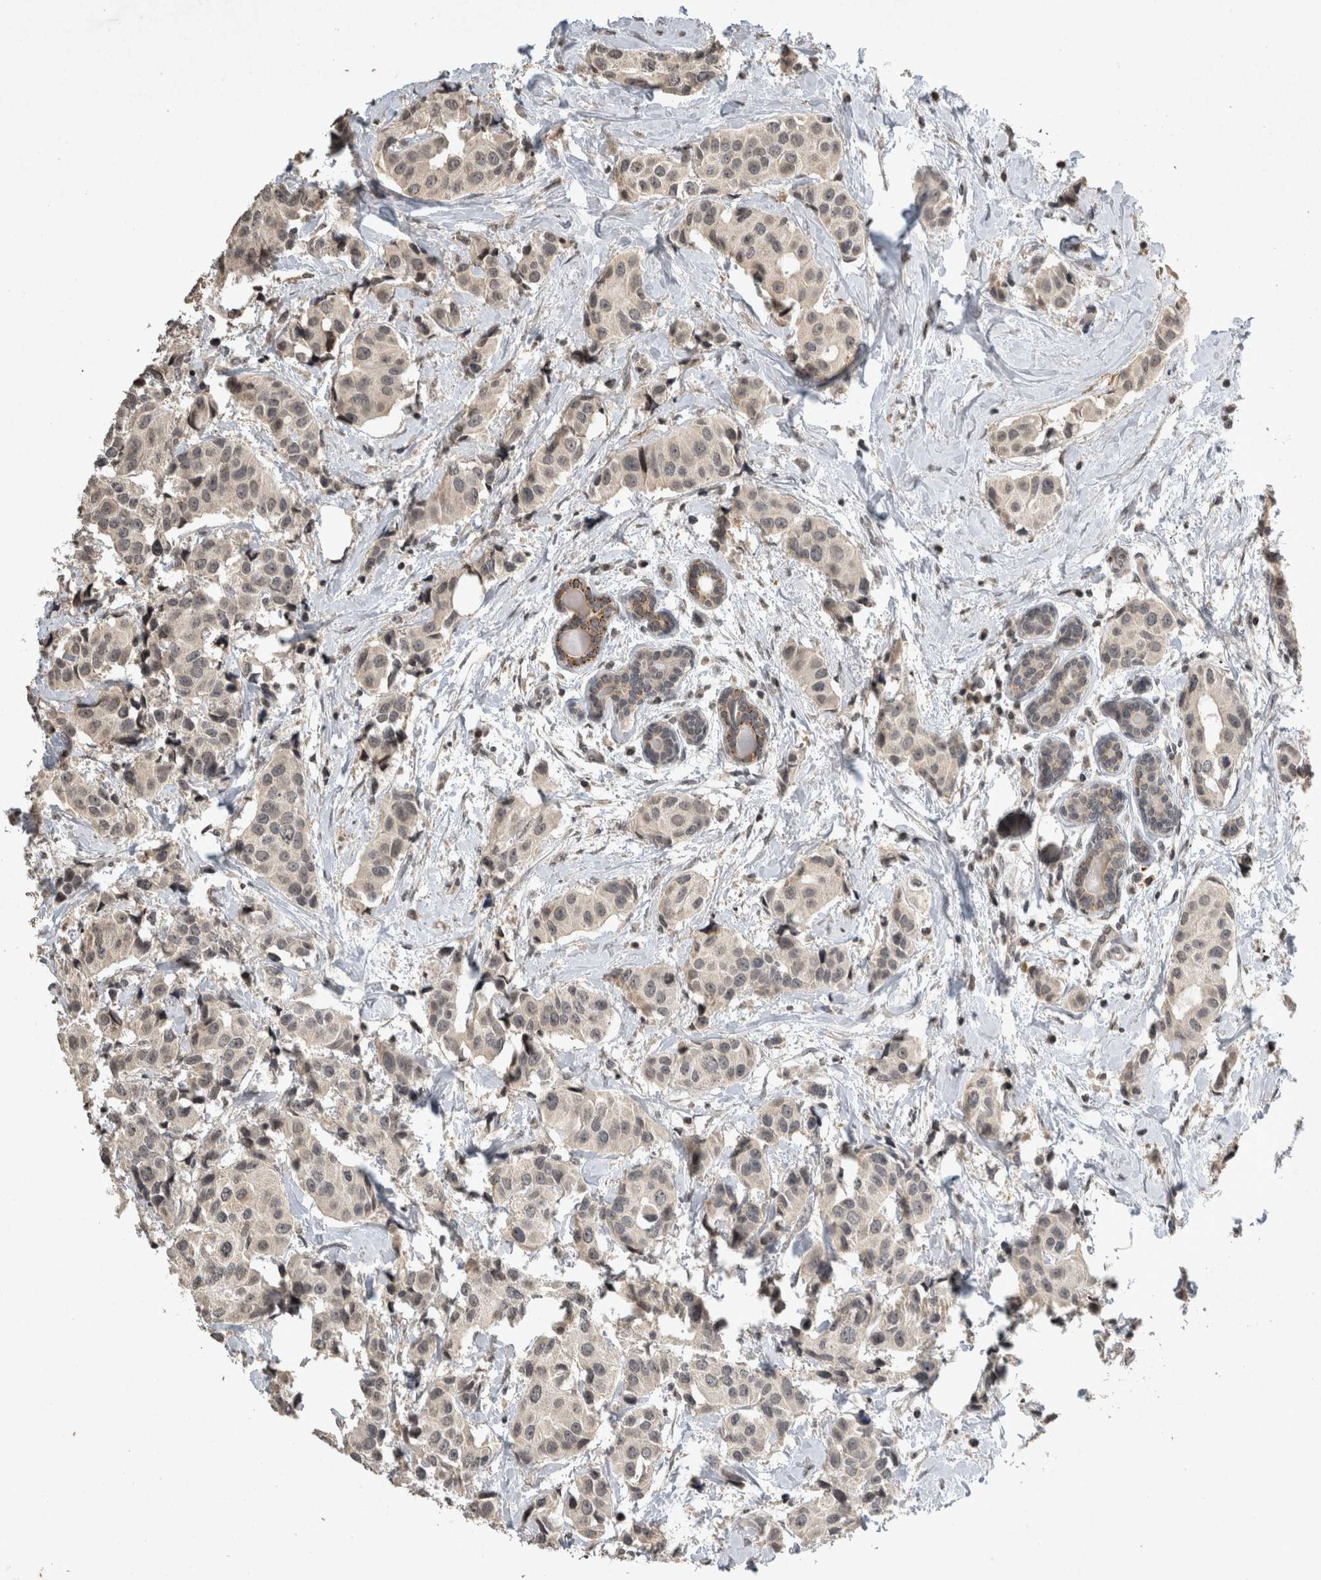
{"staining": {"intensity": "negative", "quantity": "none", "location": "none"}, "tissue": "breast cancer", "cell_type": "Tumor cells", "image_type": "cancer", "snomed": [{"axis": "morphology", "description": "Normal tissue, NOS"}, {"axis": "morphology", "description": "Duct carcinoma"}, {"axis": "topography", "description": "Breast"}], "caption": "High magnification brightfield microscopy of breast cancer stained with DAB (3,3'-diaminobenzidine) (brown) and counterstained with hematoxylin (blue): tumor cells show no significant positivity.", "gene": "HRK", "patient": {"sex": "female", "age": 39}}